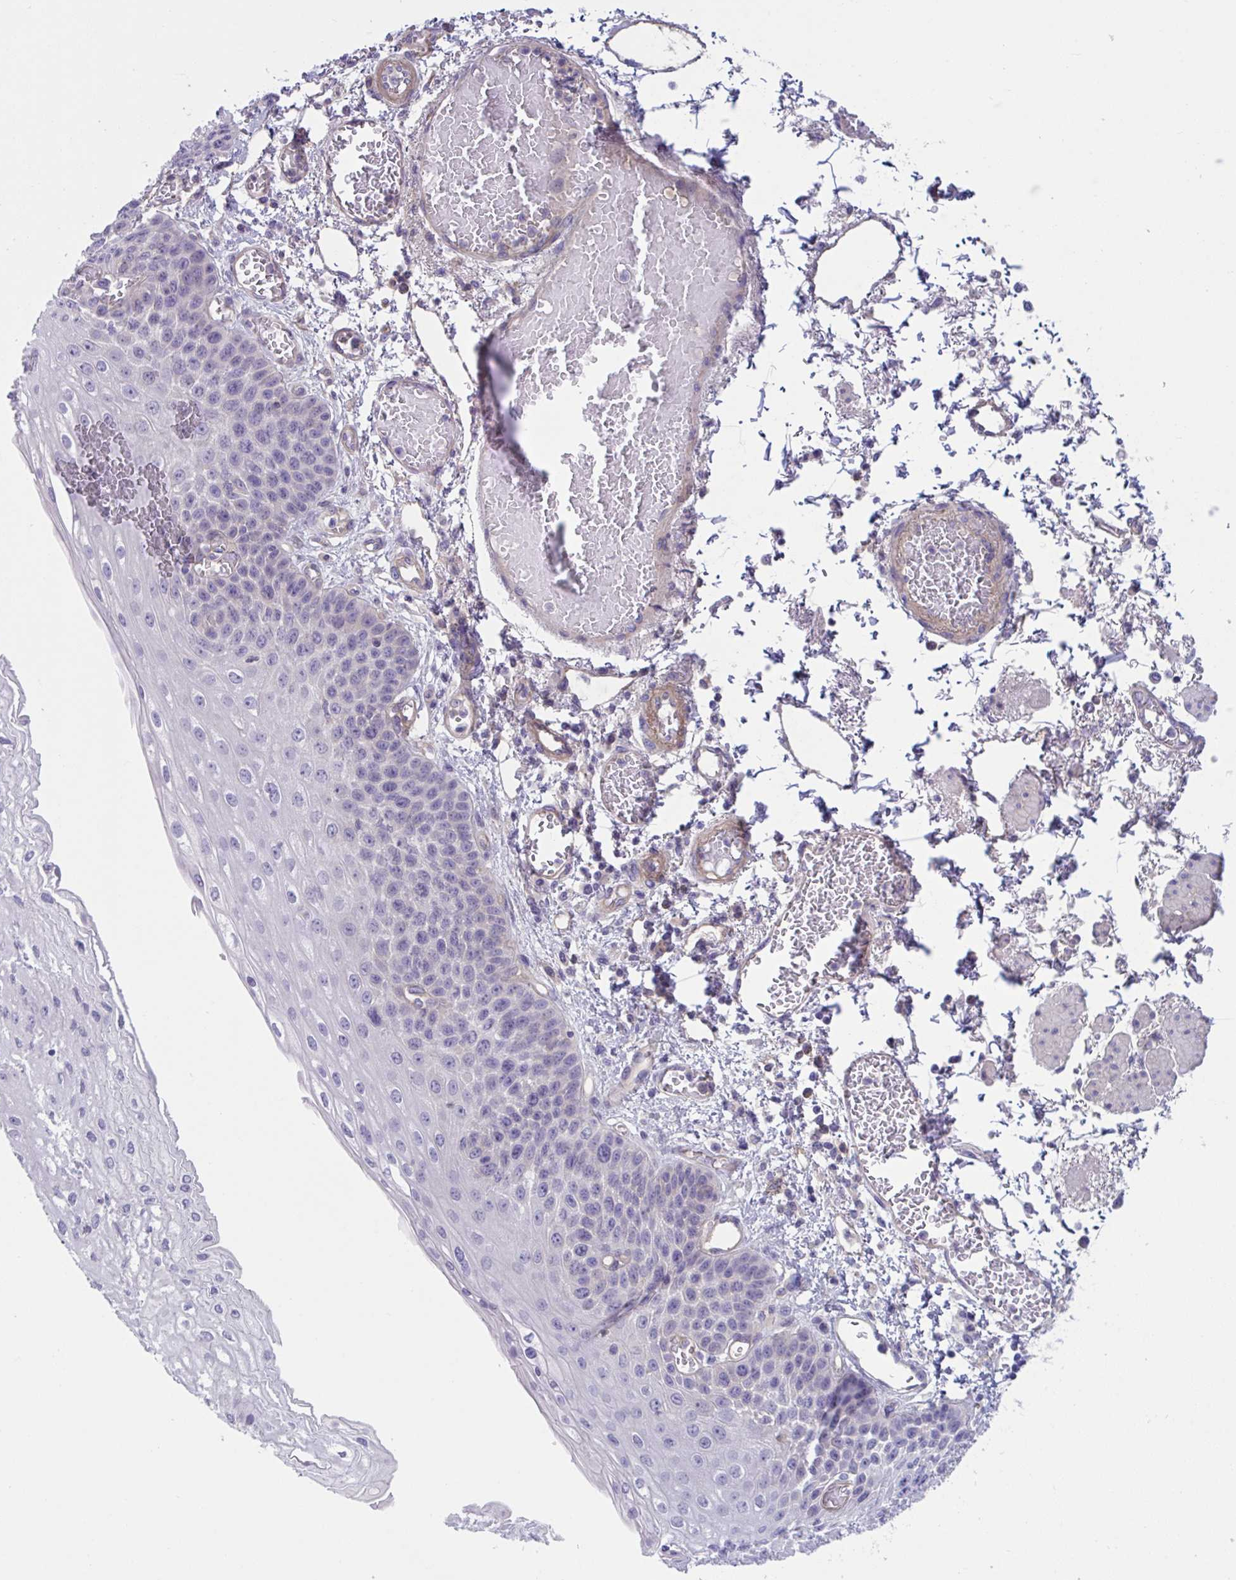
{"staining": {"intensity": "negative", "quantity": "none", "location": "none"}, "tissue": "esophagus", "cell_type": "Squamous epithelial cells", "image_type": "normal", "snomed": [{"axis": "morphology", "description": "Normal tissue, NOS"}, {"axis": "morphology", "description": "Adenocarcinoma, NOS"}, {"axis": "topography", "description": "Esophagus"}], "caption": "The micrograph reveals no significant staining in squamous epithelial cells of esophagus. (IHC, brightfield microscopy, high magnification).", "gene": "TTC7B", "patient": {"sex": "male", "age": 81}}